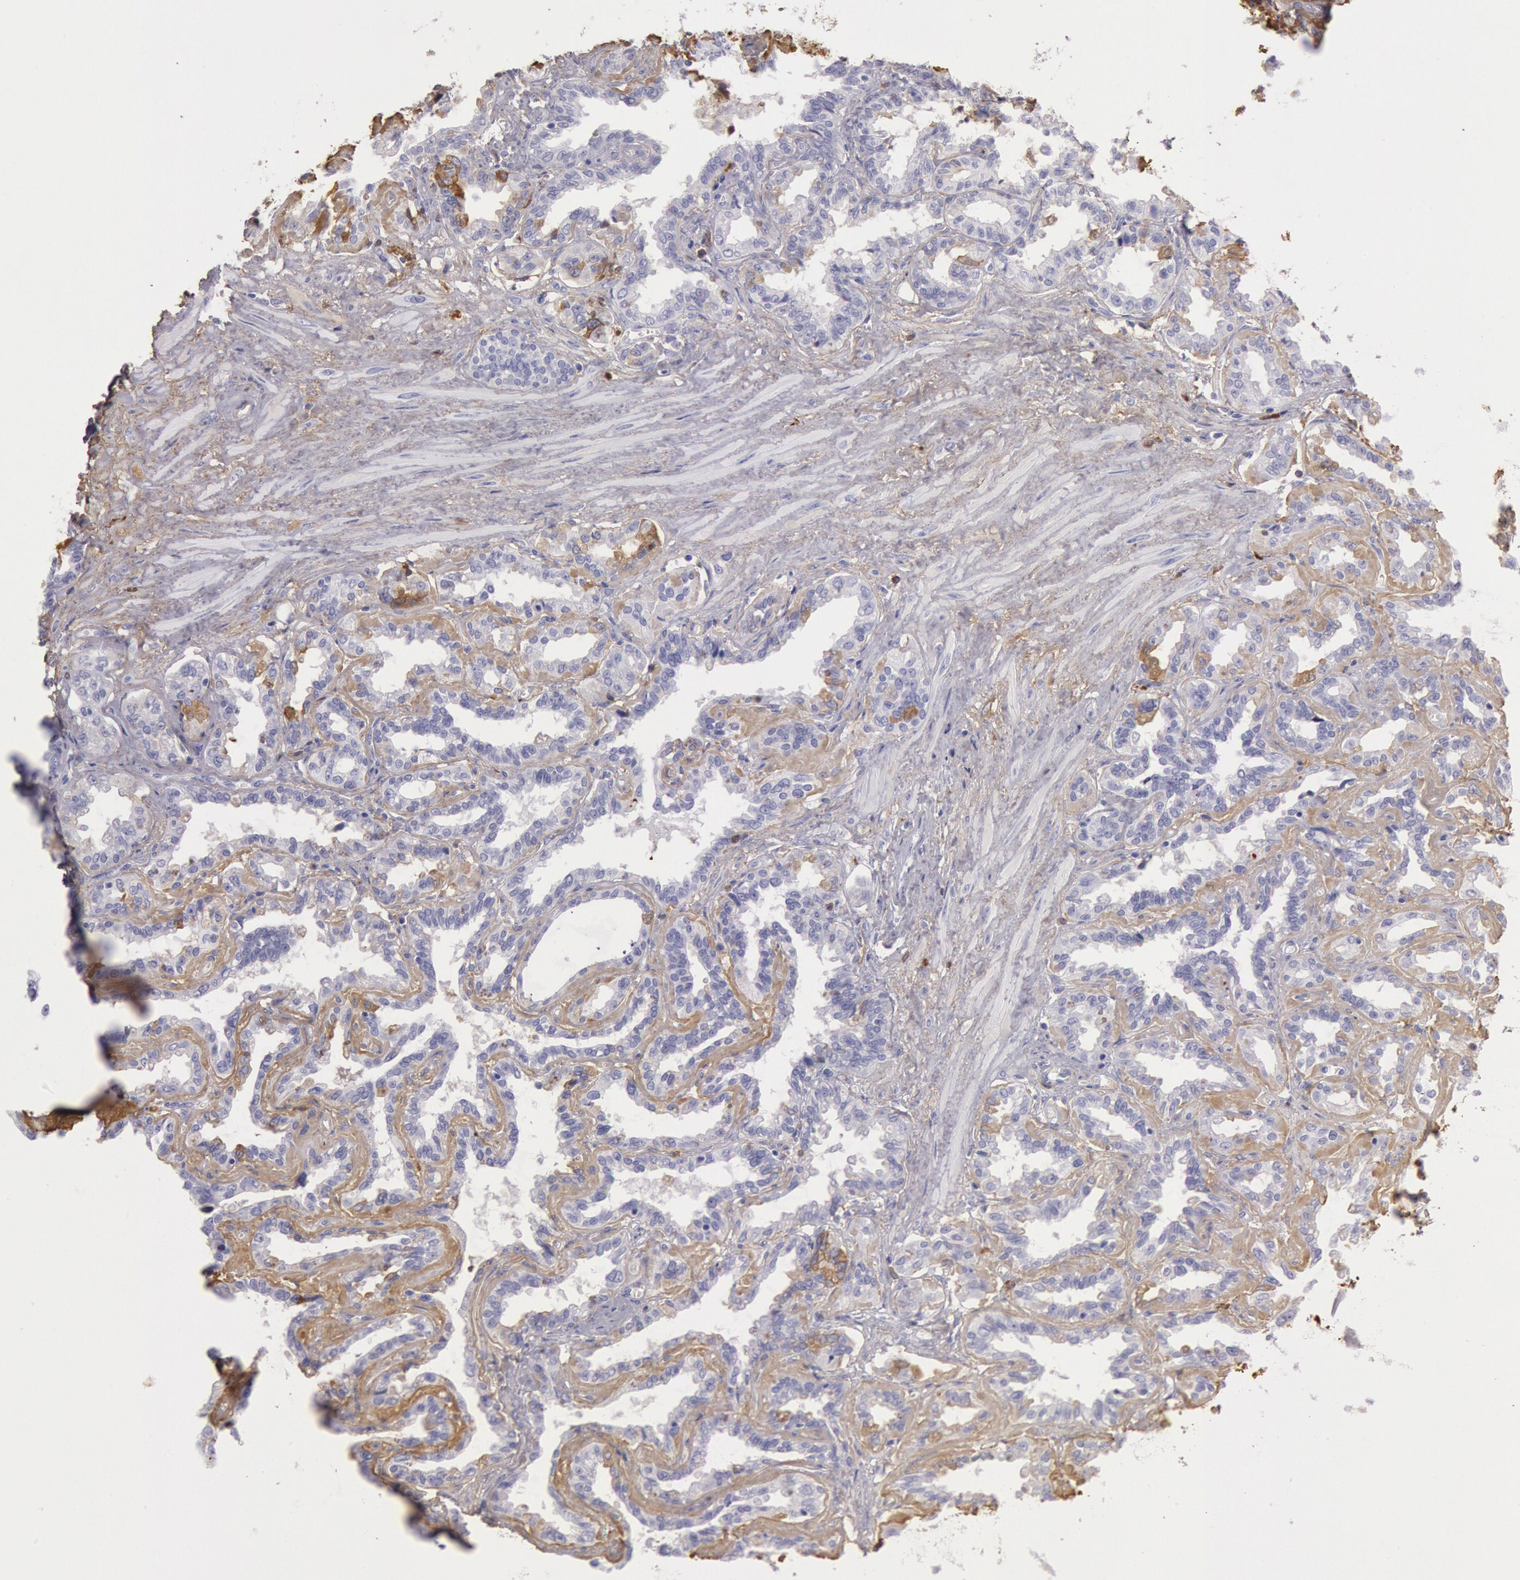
{"staining": {"intensity": "weak", "quantity": "25%-75%", "location": "cytoplasmic/membranous"}, "tissue": "seminal vesicle", "cell_type": "Glandular cells", "image_type": "normal", "snomed": [{"axis": "morphology", "description": "Normal tissue, NOS"}, {"axis": "morphology", "description": "Inflammation, NOS"}, {"axis": "topography", "description": "Urinary bladder"}, {"axis": "topography", "description": "Prostate"}, {"axis": "topography", "description": "Seminal veicle"}], "caption": "This photomicrograph displays unremarkable seminal vesicle stained with IHC to label a protein in brown. The cytoplasmic/membranous of glandular cells show weak positivity for the protein. Nuclei are counter-stained blue.", "gene": "IGHG1", "patient": {"sex": "male", "age": 82}}